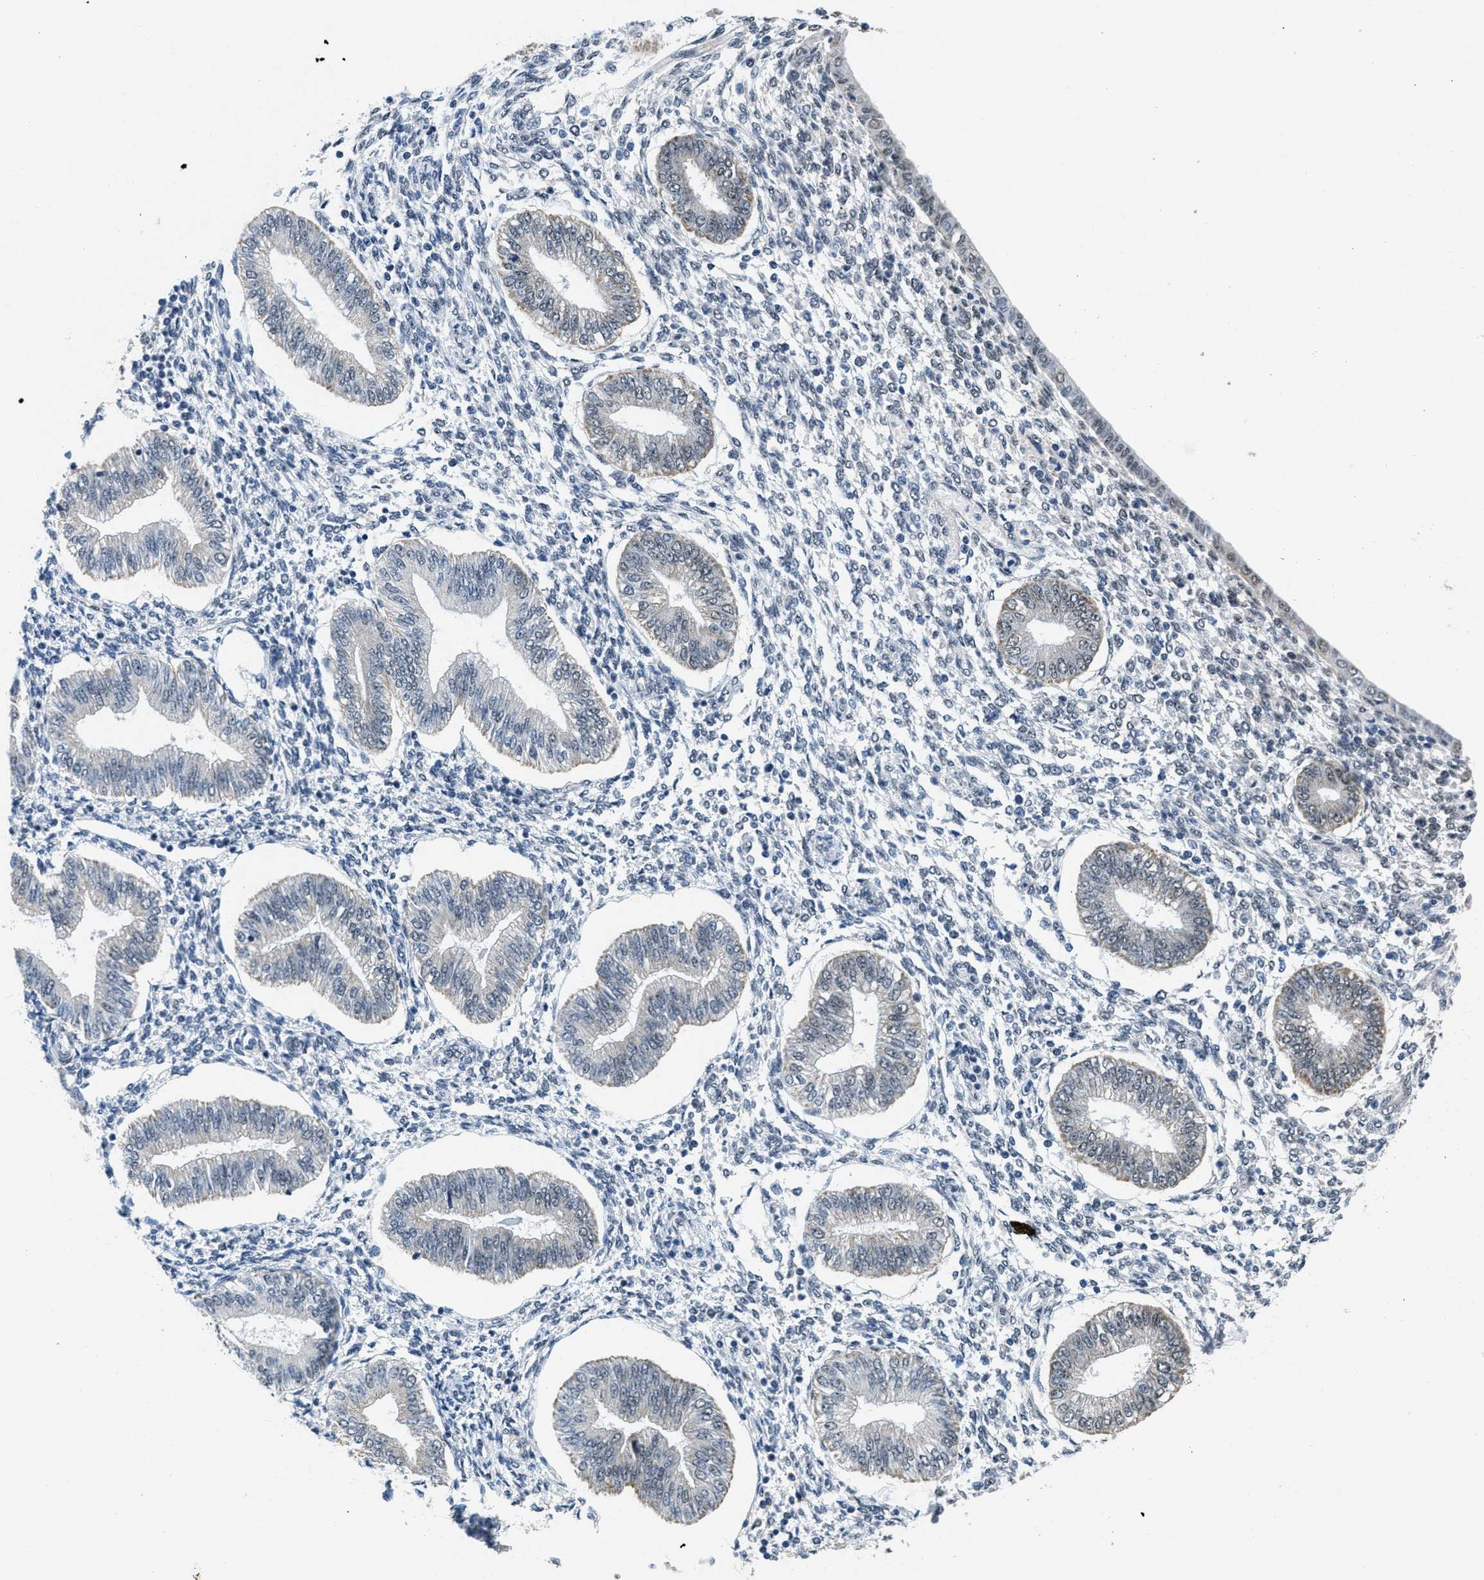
{"staining": {"intensity": "negative", "quantity": "none", "location": "none"}, "tissue": "endometrium", "cell_type": "Cells in endometrial stroma", "image_type": "normal", "snomed": [{"axis": "morphology", "description": "Normal tissue, NOS"}, {"axis": "topography", "description": "Endometrium"}], "caption": "The immunohistochemistry (IHC) histopathology image has no significant staining in cells in endometrial stroma of endometrium. Brightfield microscopy of immunohistochemistry stained with DAB (brown) and hematoxylin (blue), captured at high magnification.", "gene": "TOMM70", "patient": {"sex": "female", "age": 50}}